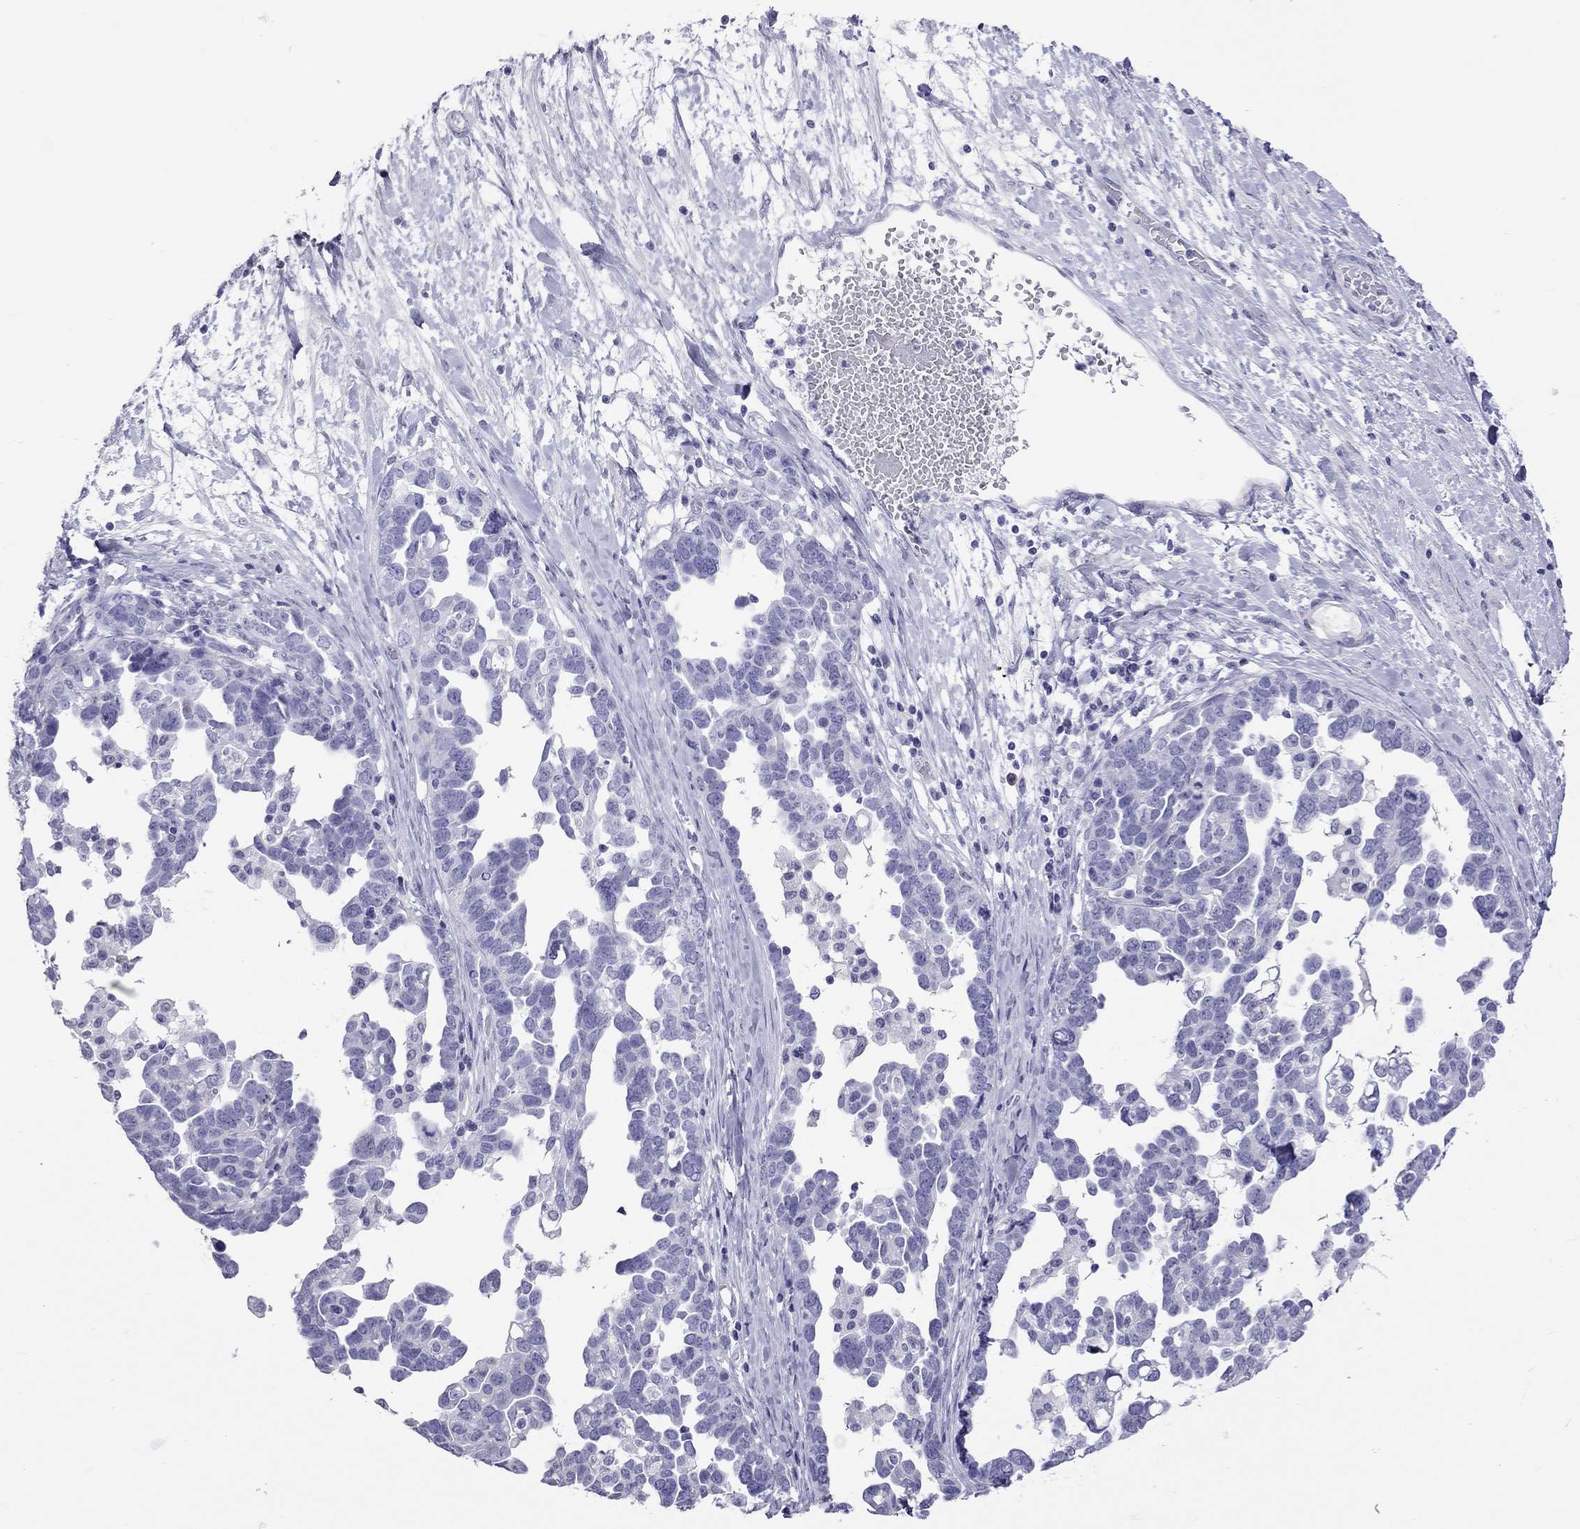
{"staining": {"intensity": "negative", "quantity": "none", "location": "none"}, "tissue": "ovarian cancer", "cell_type": "Tumor cells", "image_type": "cancer", "snomed": [{"axis": "morphology", "description": "Cystadenocarcinoma, serous, NOS"}, {"axis": "topography", "description": "Ovary"}], "caption": "Human serous cystadenocarcinoma (ovarian) stained for a protein using immunohistochemistry (IHC) displays no positivity in tumor cells.", "gene": "STAG3", "patient": {"sex": "female", "age": 54}}